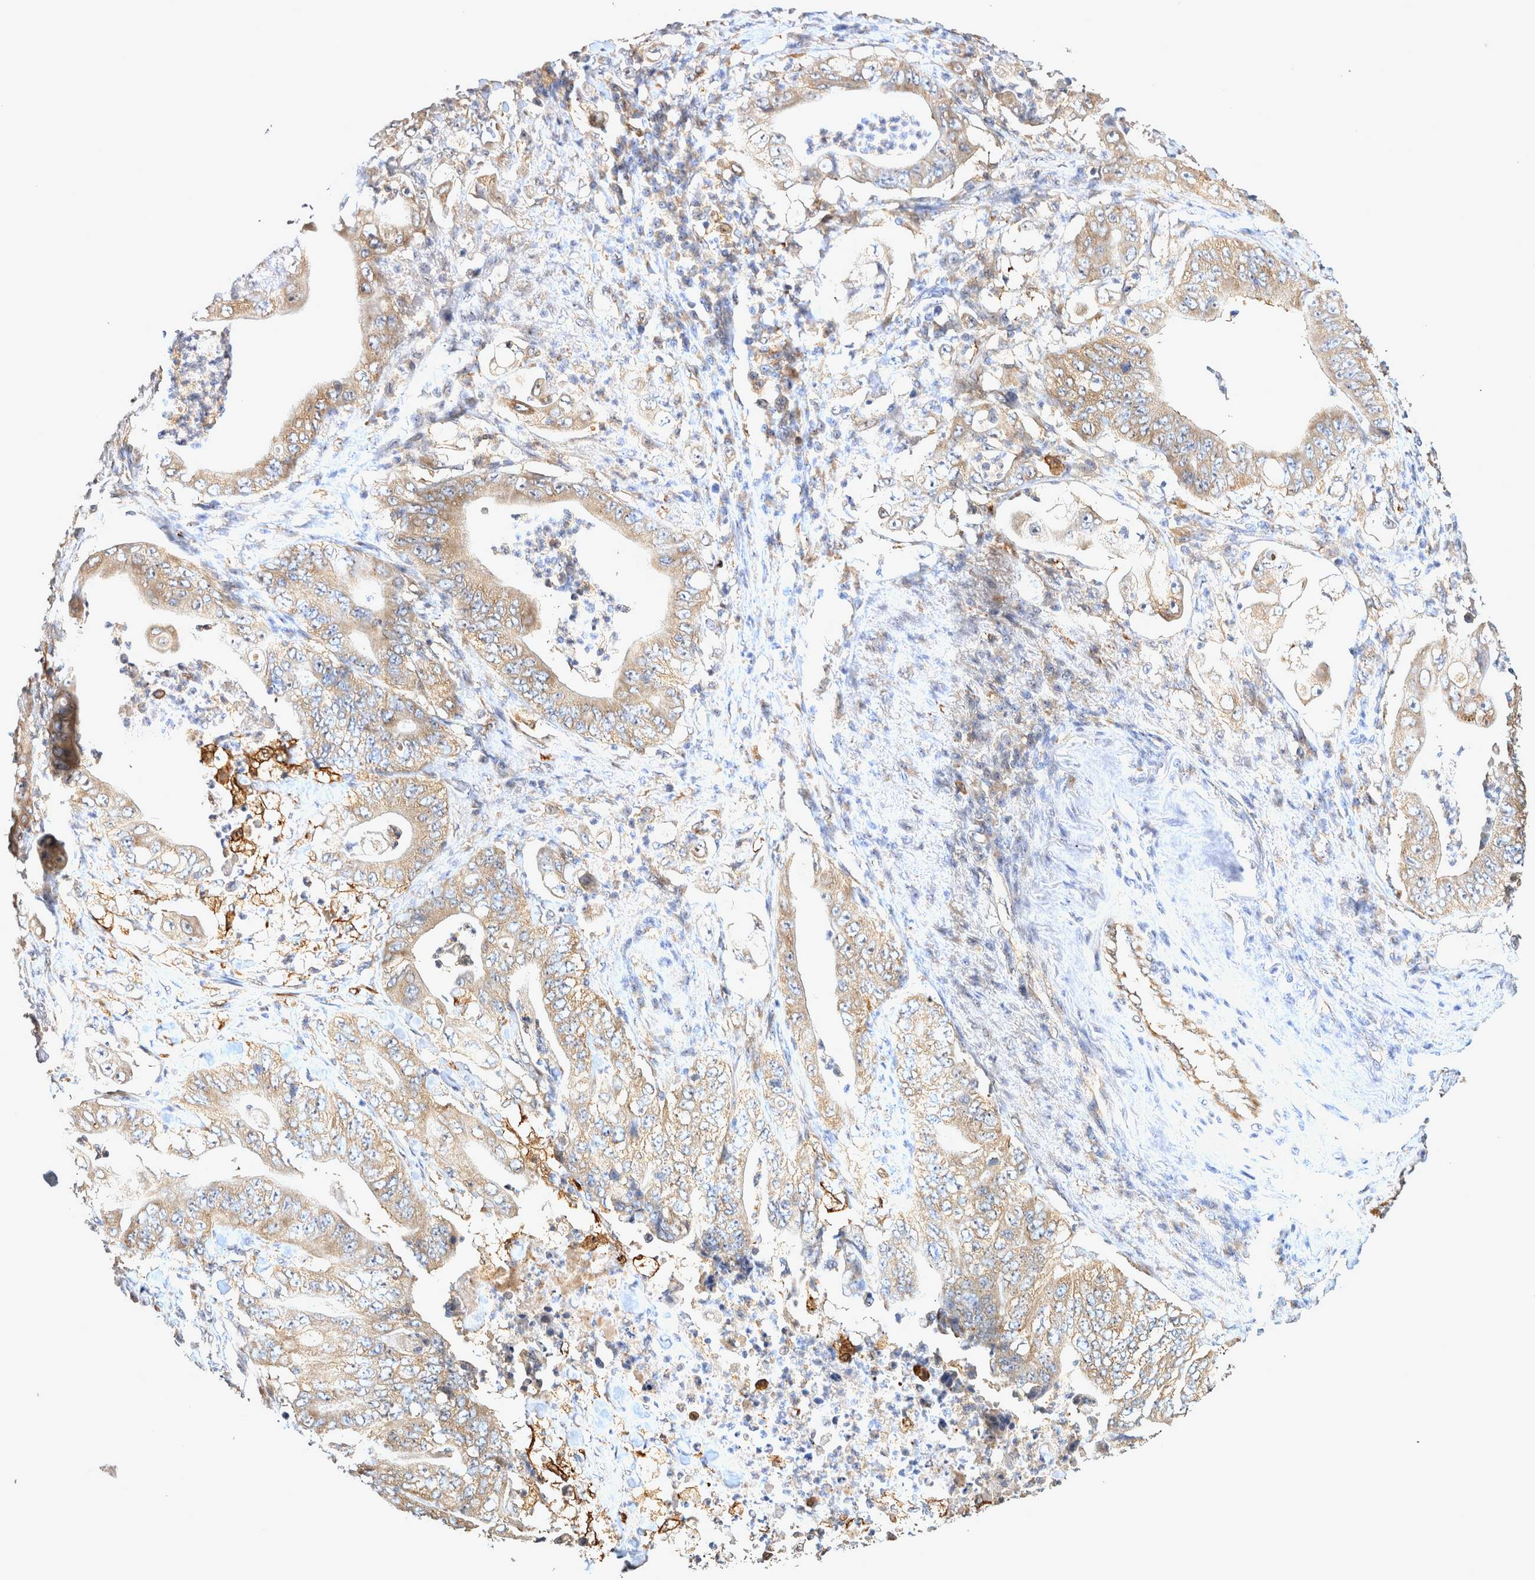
{"staining": {"intensity": "weak", "quantity": ">75%", "location": "cytoplasmic/membranous"}, "tissue": "stomach cancer", "cell_type": "Tumor cells", "image_type": "cancer", "snomed": [{"axis": "morphology", "description": "Adenocarcinoma, NOS"}, {"axis": "topography", "description": "Stomach"}], "caption": "IHC (DAB (3,3'-diaminobenzidine)) staining of stomach adenocarcinoma reveals weak cytoplasmic/membranous protein staining in about >75% of tumor cells. (Brightfield microscopy of DAB IHC at high magnification).", "gene": "ATXN2", "patient": {"sex": "female", "age": 73}}